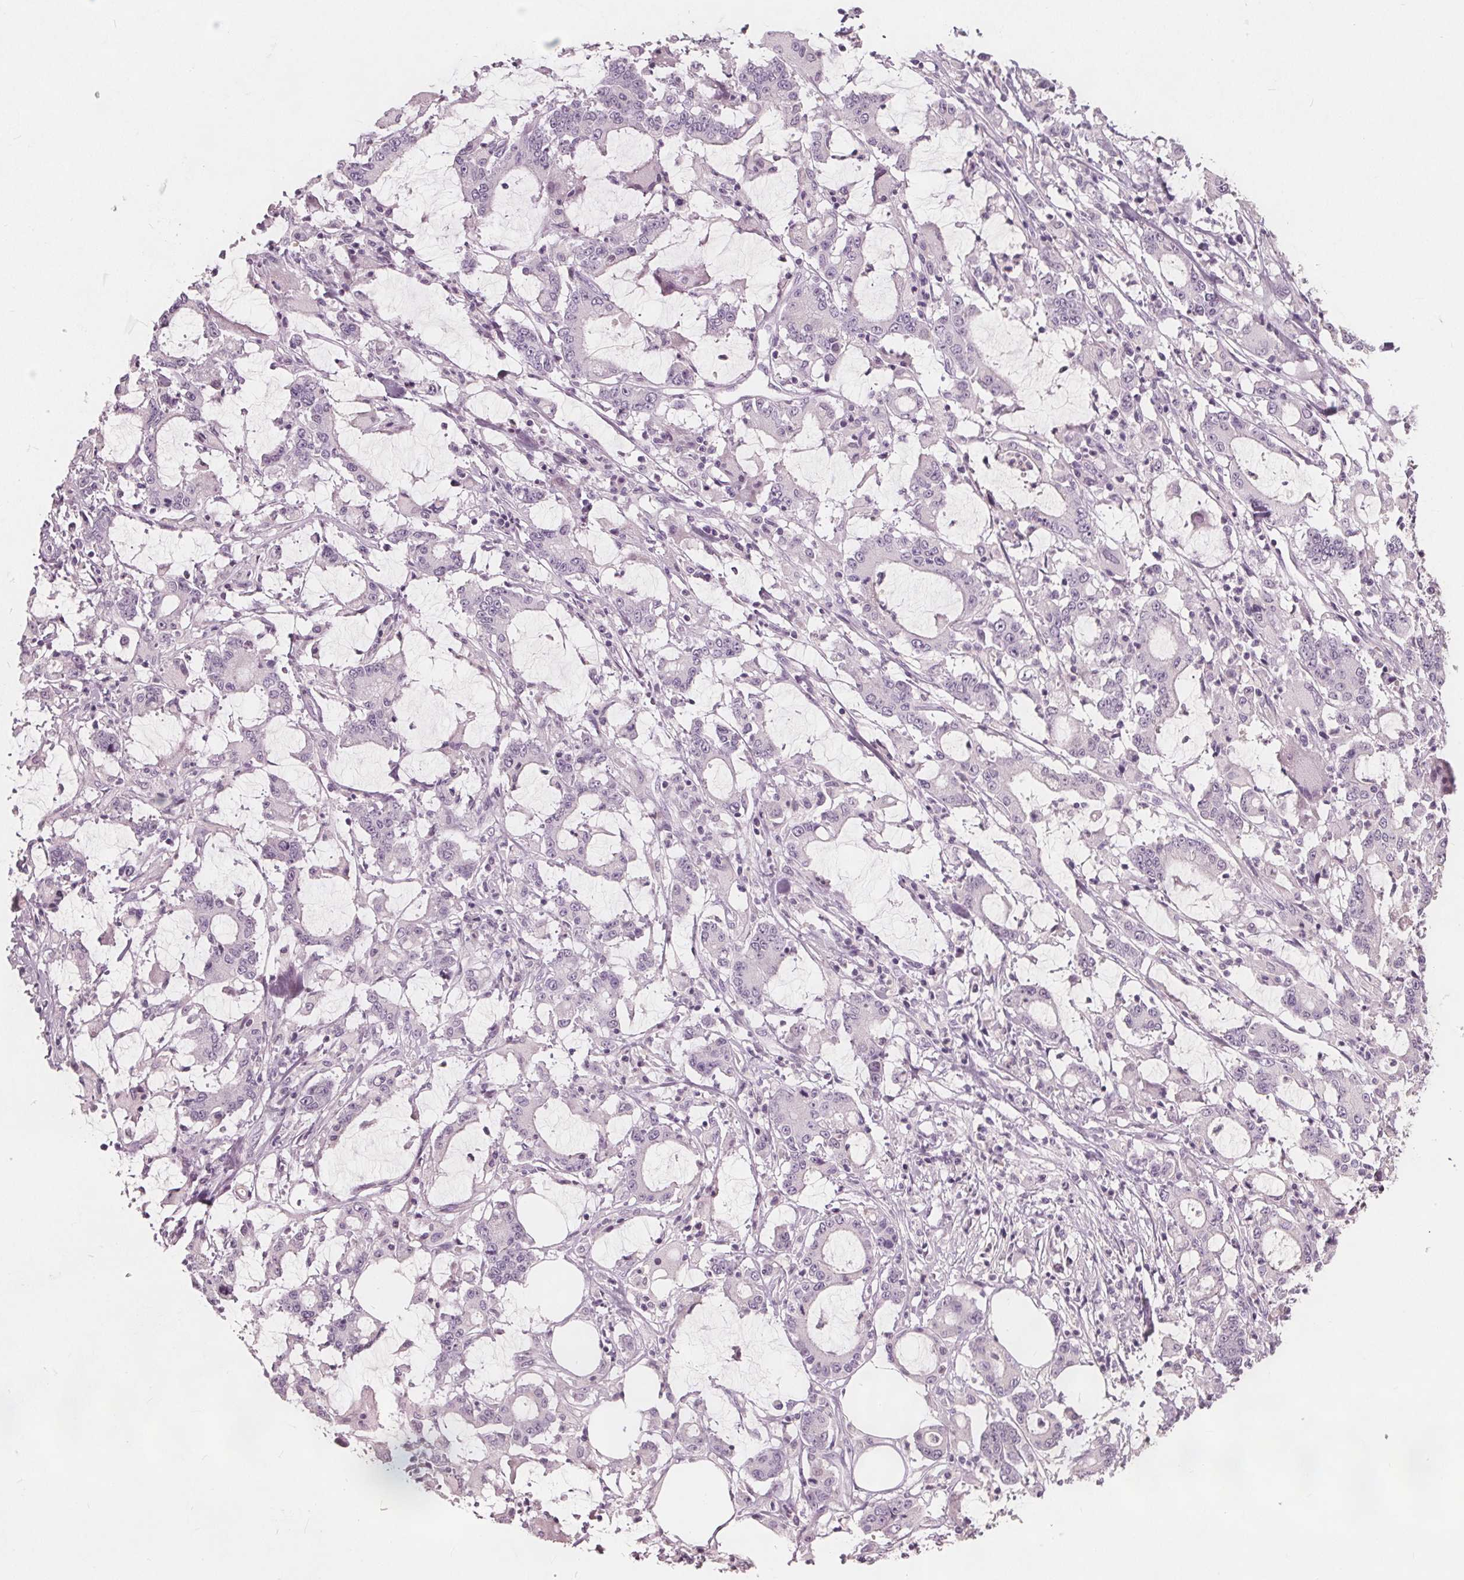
{"staining": {"intensity": "negative", "quantity": "none", "location": "none"}, "tissue": "stomach cancer", "cell_type": "Tumor cells", "image_type": "cancer", "snomed": [{"axis": "morphology", "description": "Adenocarcinoma, NOS"}, {"axis": "topography", "description": "Stomach, upper"}], "caption": "Tumor cells are negative for brown protein staining in adenocarcinoma (stomach).", "gene": "TKFC", "patient": {"sex": "male", "age": 68}}